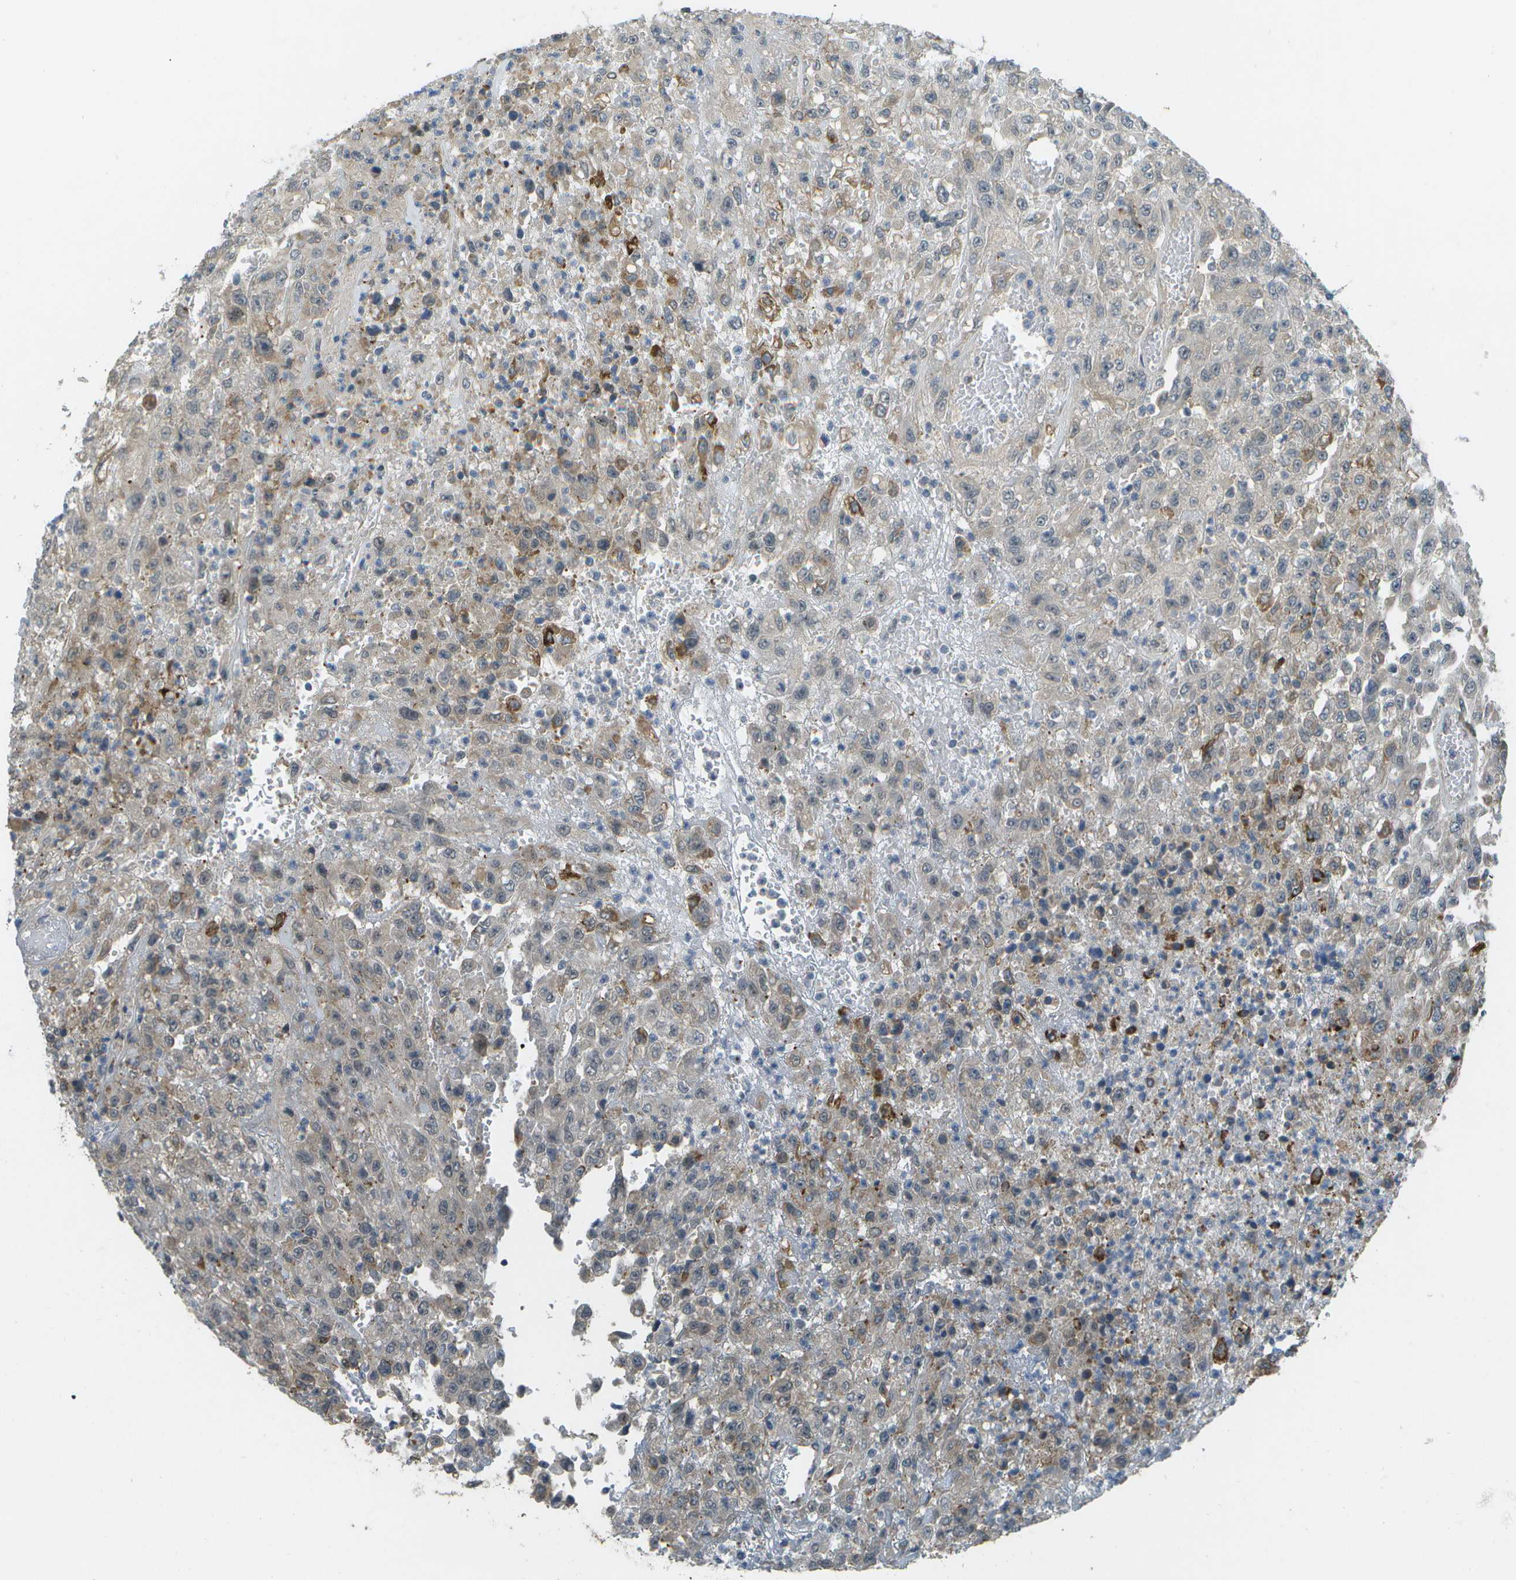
{"staining": {"intensity": "negative", "quantity": "none", "location": "none"}, "tissue": "urothelial cancer", "cell_type": "Tumor cells", "image_type": "cancer", "snomed": [{"axis": "morphology", "description": "Urothelial carcinoma, High grade"}, {"axis": "topography", "description": "Urinary bladder"}], "caption": "Tumor cells show no significant protein positivity in urothelial cancer. (Stains: DAB (3,3'-diaminobenzidine) immunohistochemistry with hematoxylin counter stain, Microscopy: brightfield microscopy at high magnification).", "gene": "WNK2", "patient": {"sex": "male", "age": 46}}